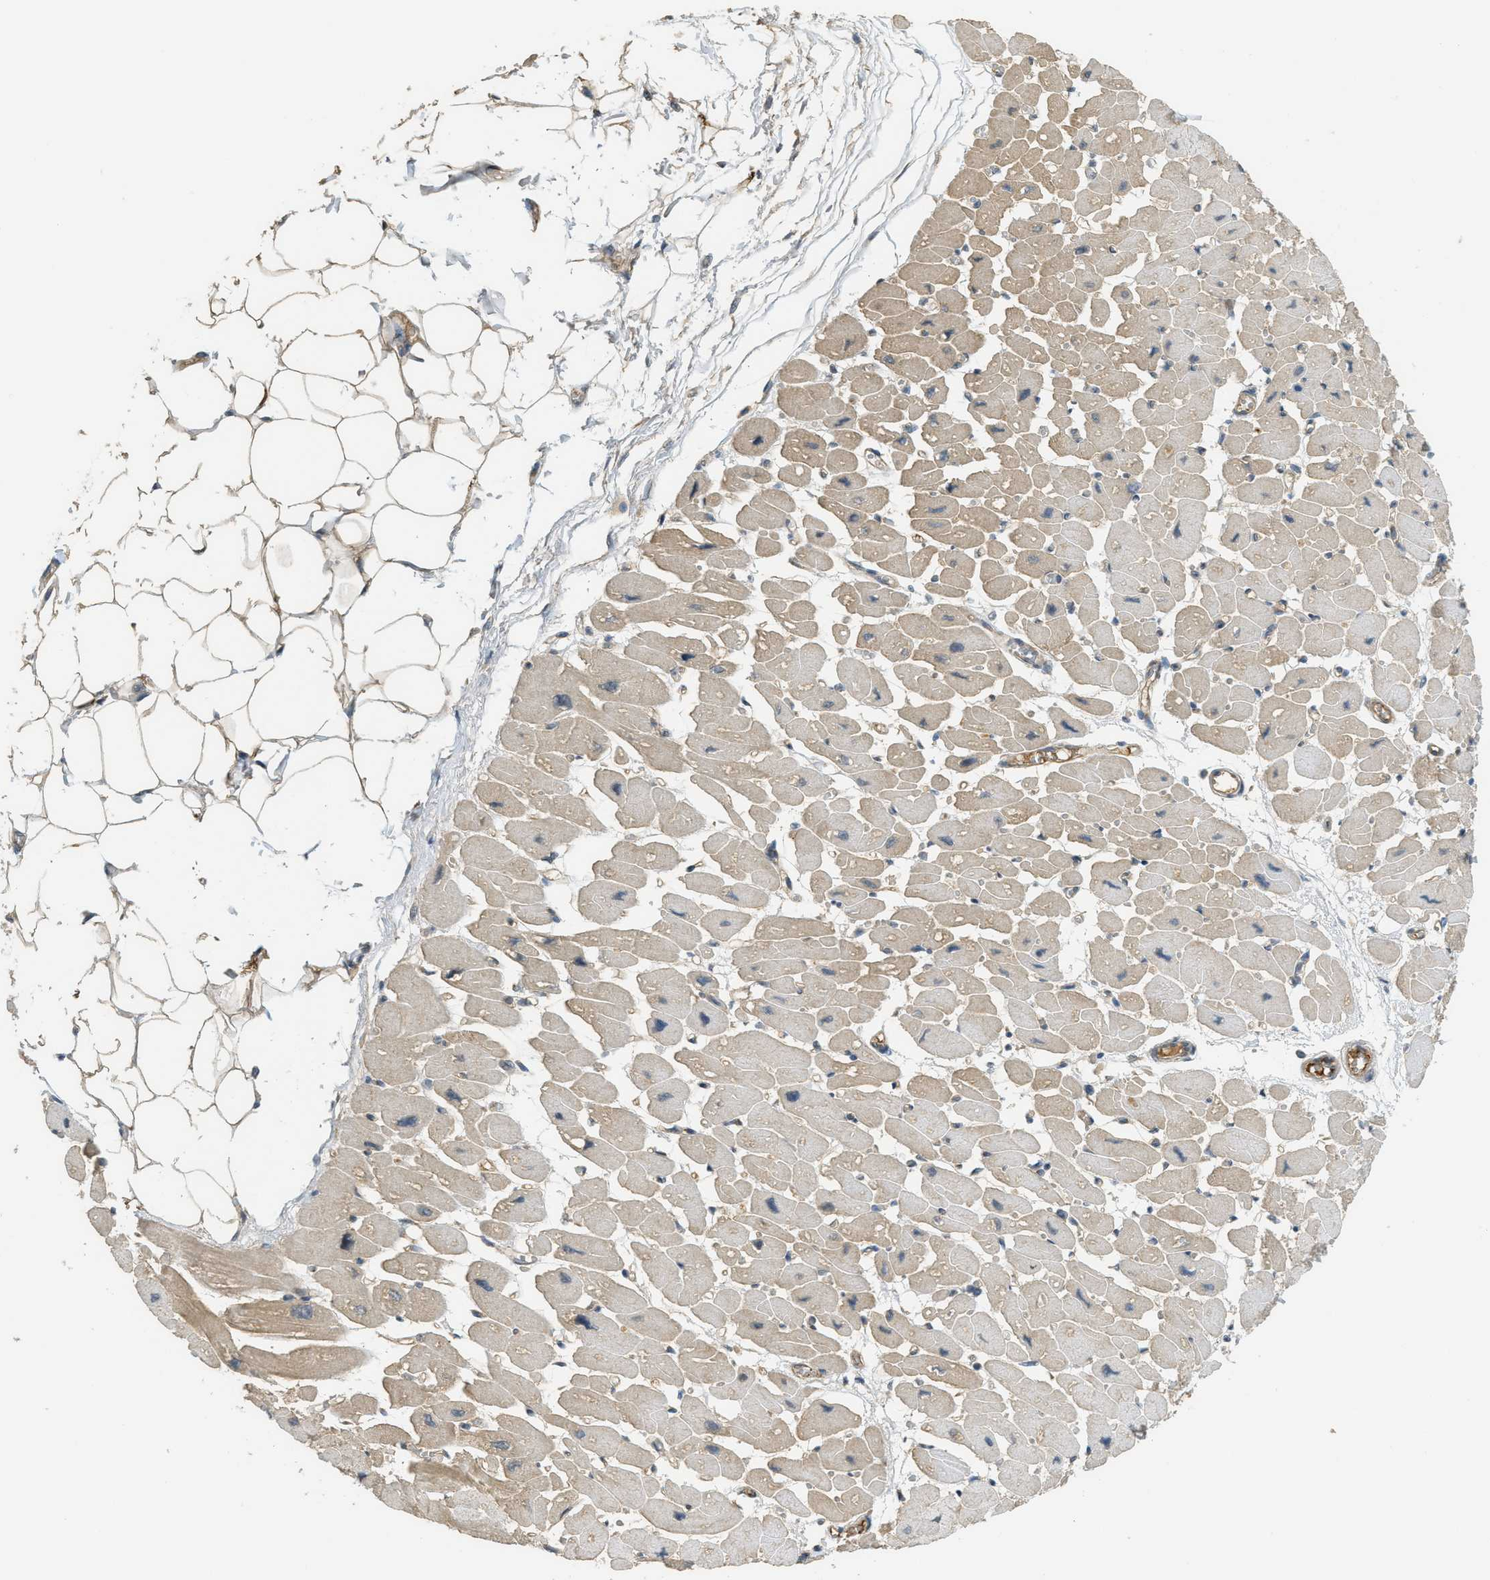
{"staining": {"intensity": "weak", "quantity": ">75%", "location": "cytoplasmic/membranous"}, "tissue": "heart muscle", "cell_type": "Cardiomyocytes", "image_type": "normal", "snomed": [{"axis": "morphology", "description": "Normal tissue, NOS"}, {"axis": "topography", "description": "Heart"}], "caption": "Protein analysis of normal heart muscle reveals weak cytoplasmic/membranous staining in about >75% of cardiomyocytes. The staining is performed using DAB brown chromogen to label protein expression. The nuclei are counter-stained blue using hematoxylin.", "gene": "IGF2BP2", "patient": {"sex": "female", "age": 54}}